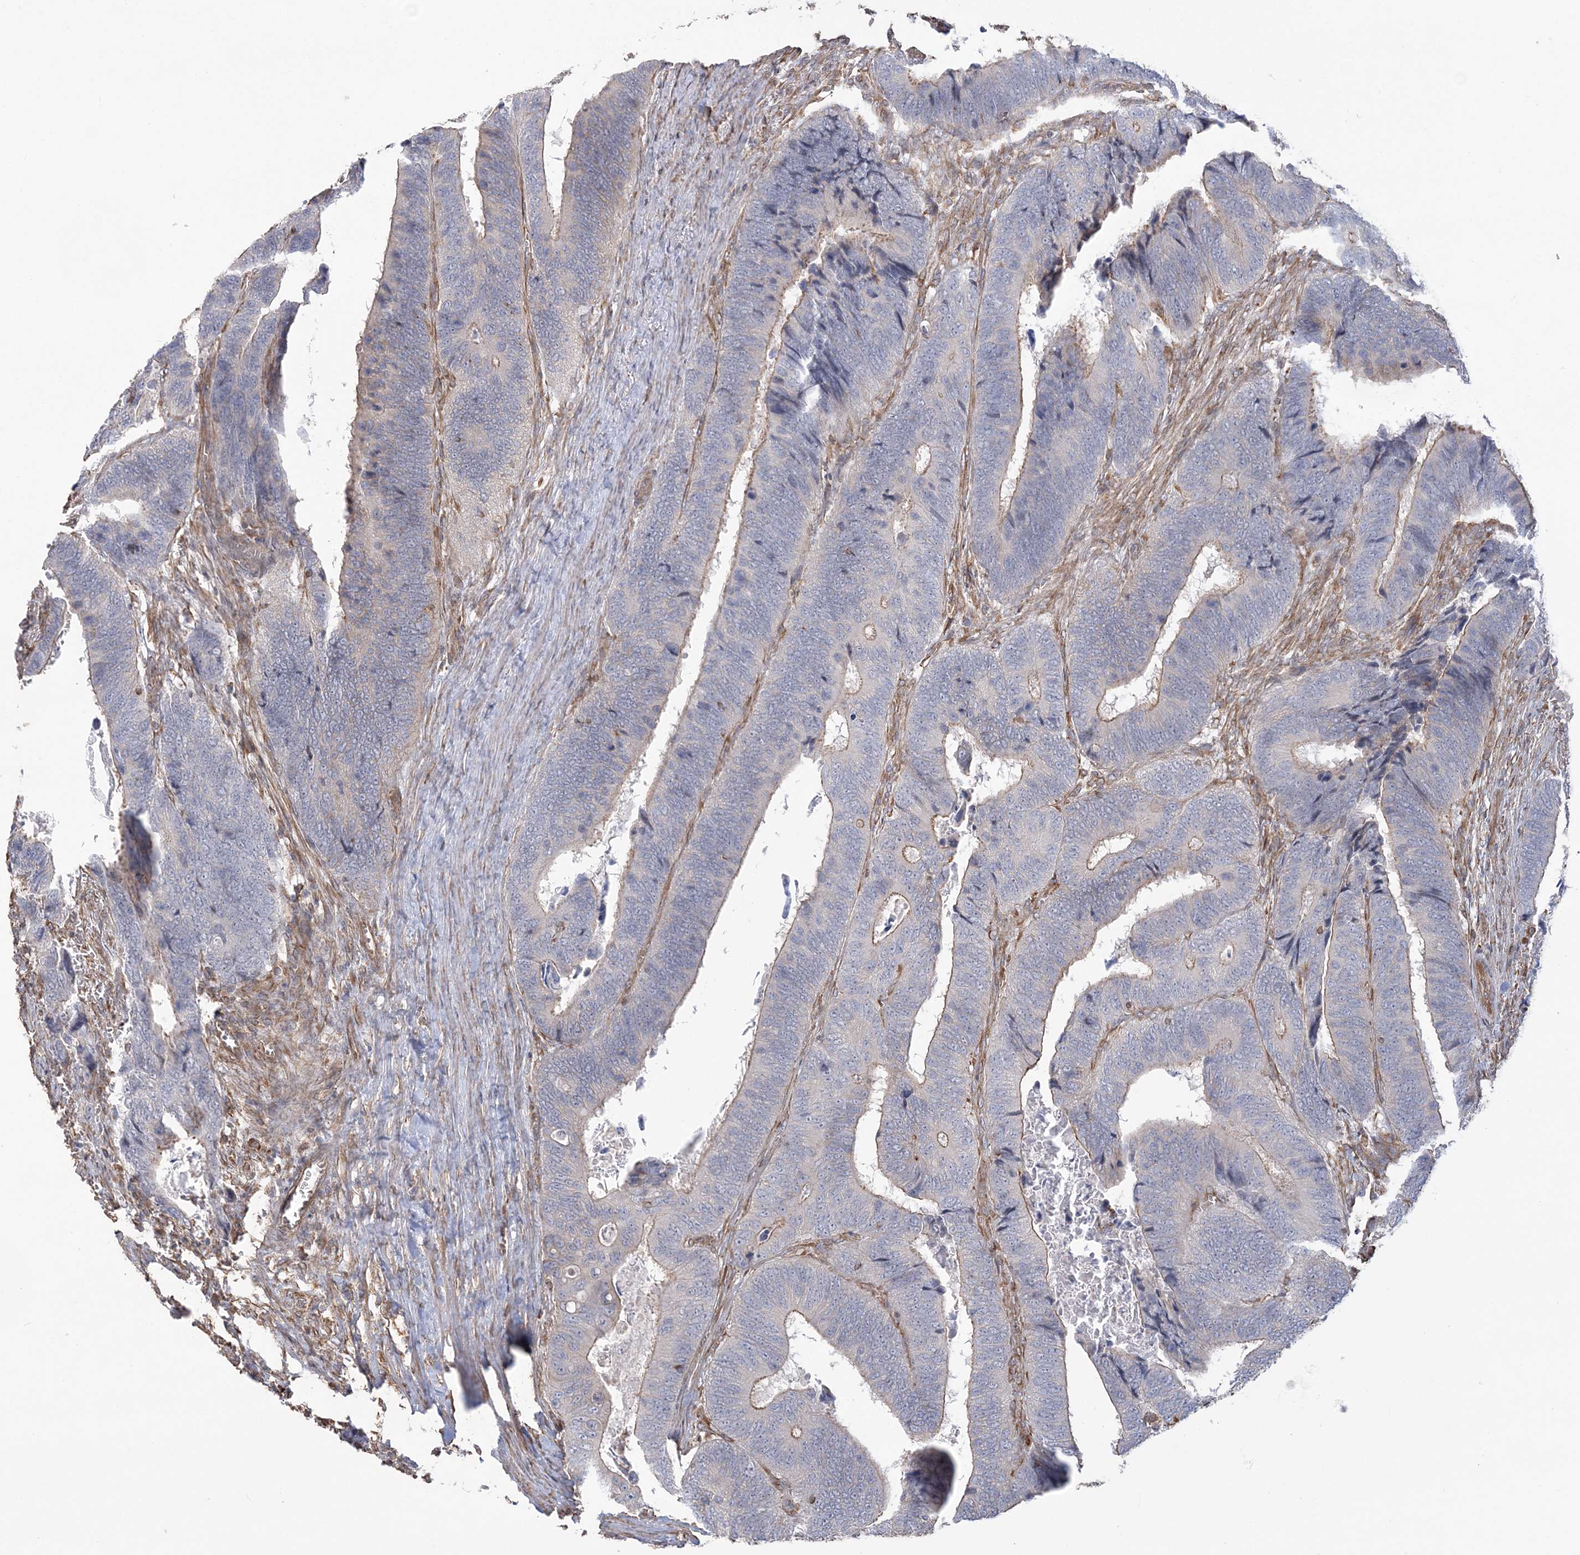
{"staining": {"intensity": "negative", "quantity": "none", "location": "none"}, "tissue": "colorectal cancer", "cell_type": "Tumor cells", "image_type": "cancer", "snomed": [{"axis": "morphology", "description": "Adenocarcinoma, NOS"}, {"axis": "topography", "description": "Colon"}], "caption": "Micrograph shows no protein staining in tumor cells of colorectal adenocarcinoma tissue.", "gene": "ZNF821", "patient": {"sex": "male", "age": 72}}